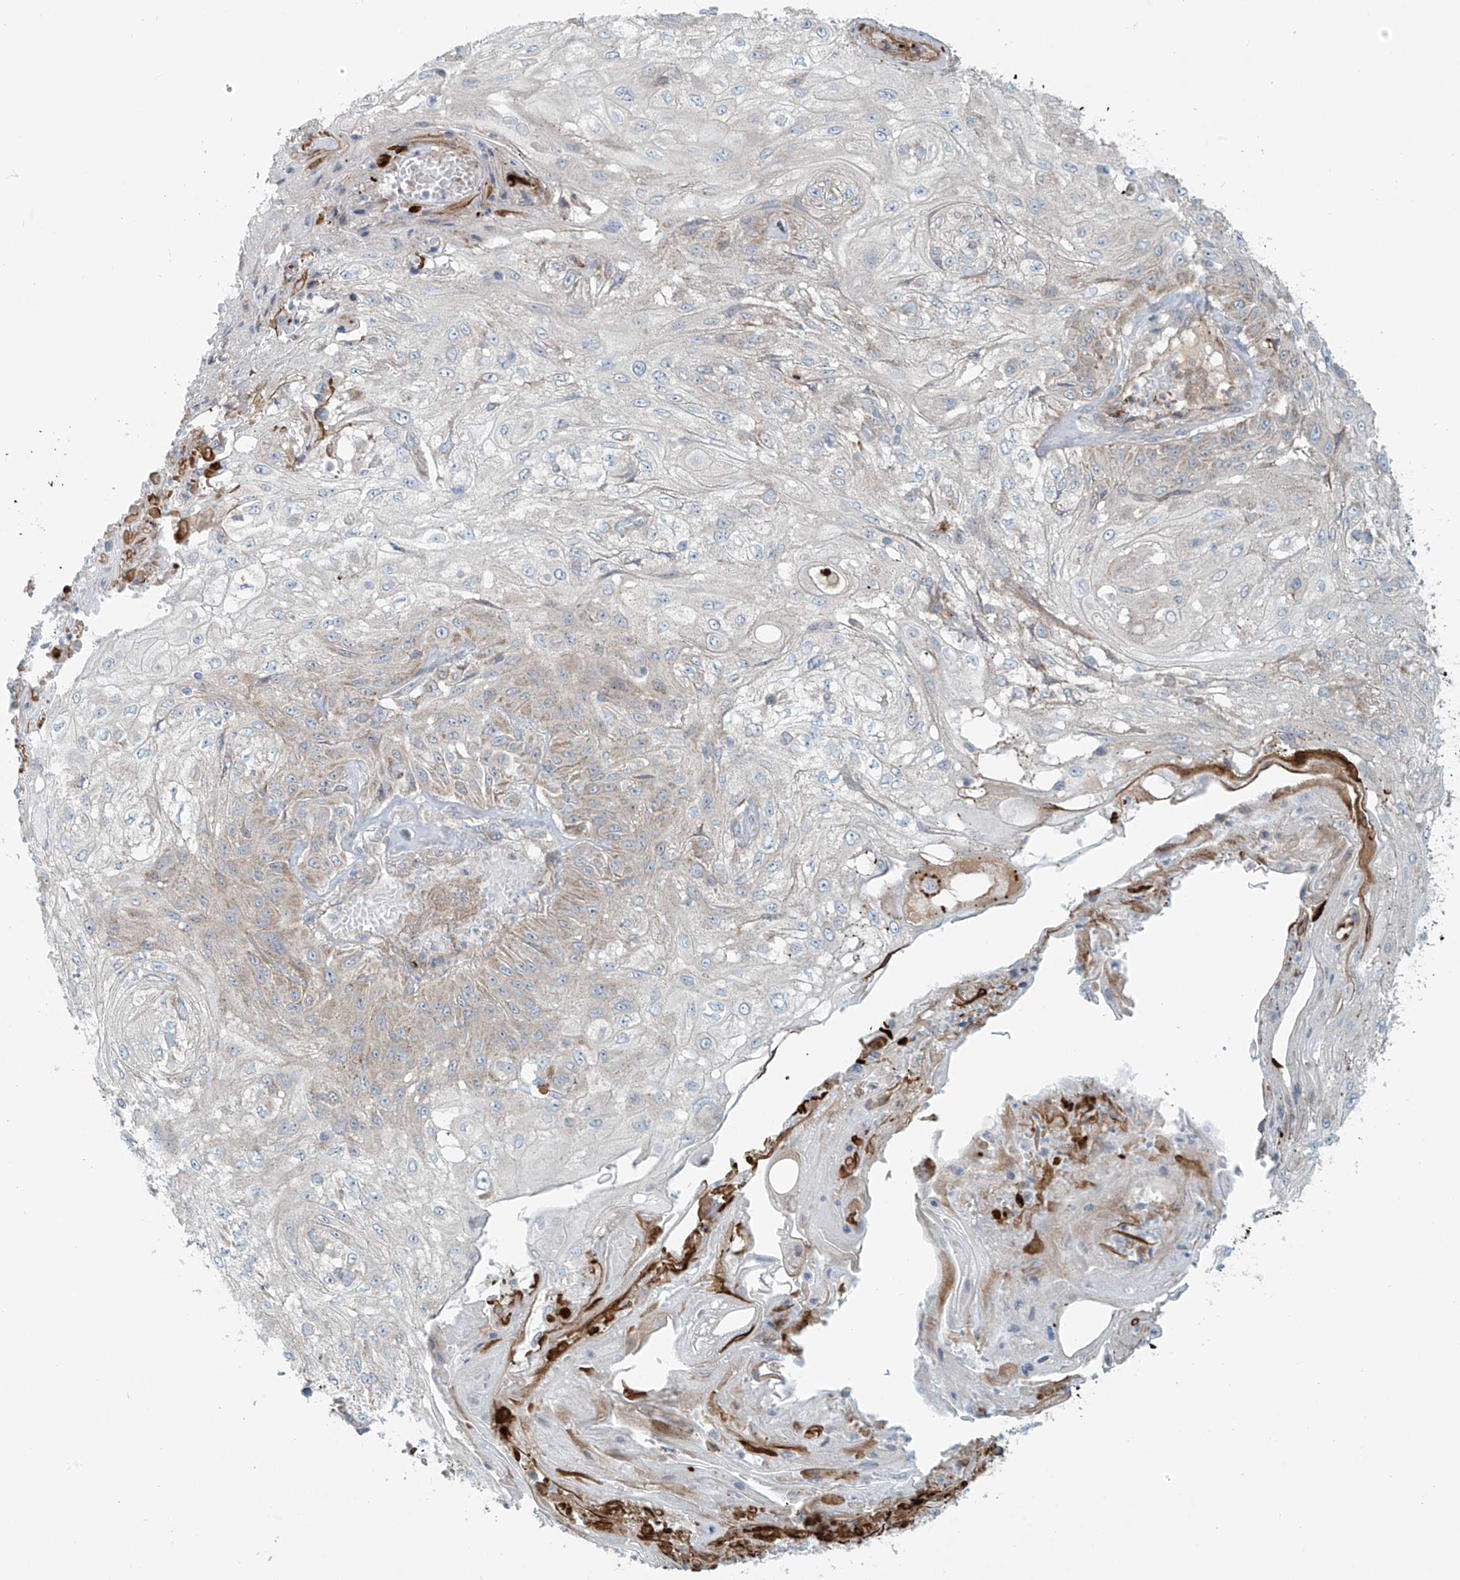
{"staining": {"intensity": "weak", "quantity": "<25%", "location": "cytoplasmic/membranous"}, "tissue": "skin cancer", "cell_type": "Tumor cells", "image_type": "cancer", "snomed": [{"axis": "morphology", "description": "Squamous cell carcinoma, NOS"}, {"axis": "morphology", "description": "Squamous cell carcinoma, metastatic, NOS"}, {"axis": "topography", "description": "Skin"}, {"axis": "topography", "description": "Lymph node"}], "caption": "Skin cancer (metastatic squamous cell carcinoma) was stained to show a protein in brown. There is no significant positivity in tumor cells.", "gene": "LZTS3", "patient": {"sex": "male", "age": 75}}